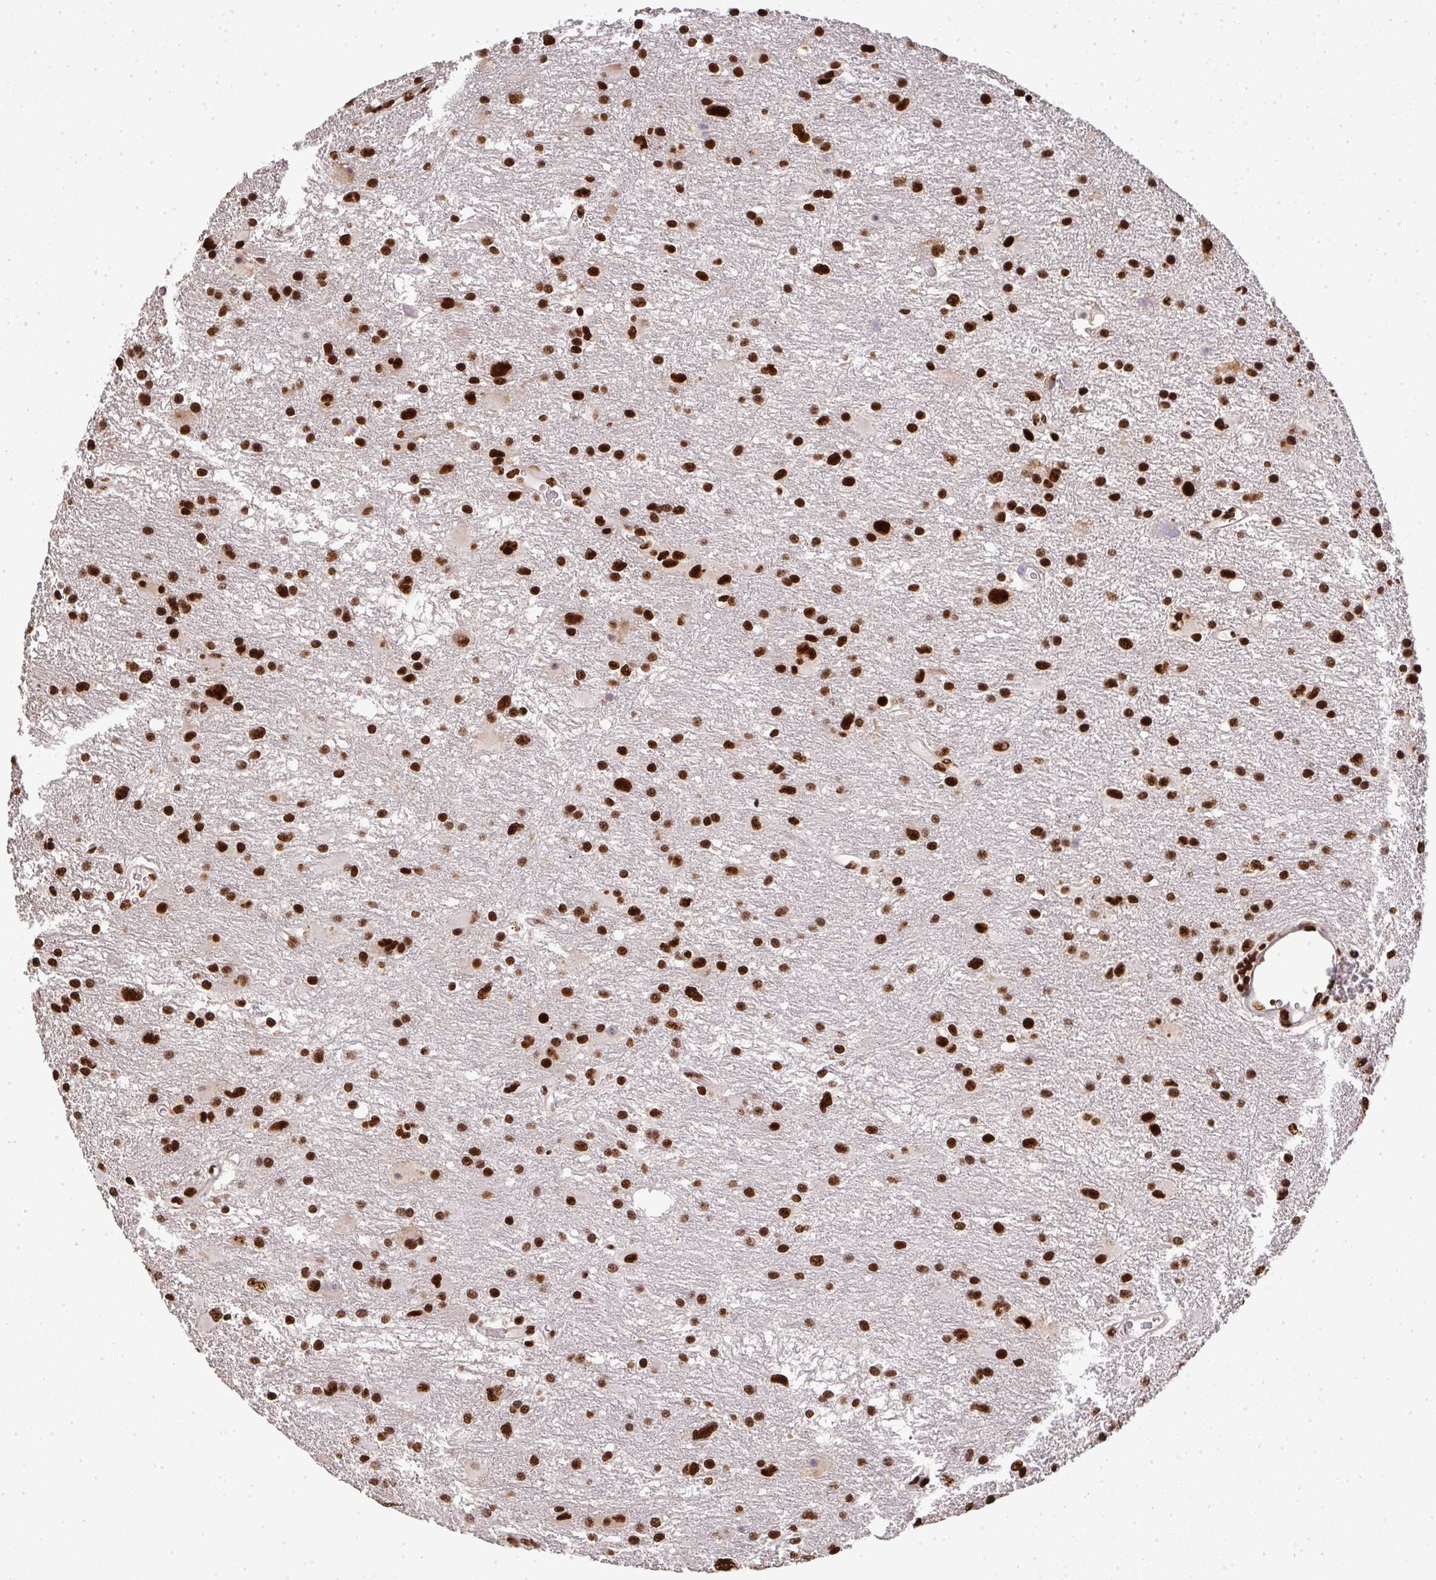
{"staining": {"intensity": "strong", "quantity": ">75%", "location": "nuclear"}, "tissue": "glioma", "cell_type": "Tumor cells", "image_type": "cancer", "snomed": [{"axis": "morphology", "description": "Glioma, malignant, High grade"}, {"axis": "topography", "description": "Brain"}], "caption": "High-grade glioma (malignant) stained with a protein marker demonstrates strong staining in tumor cells.", "gene": "U2AF1", "patient": {"sex": "male", "age": 53}}